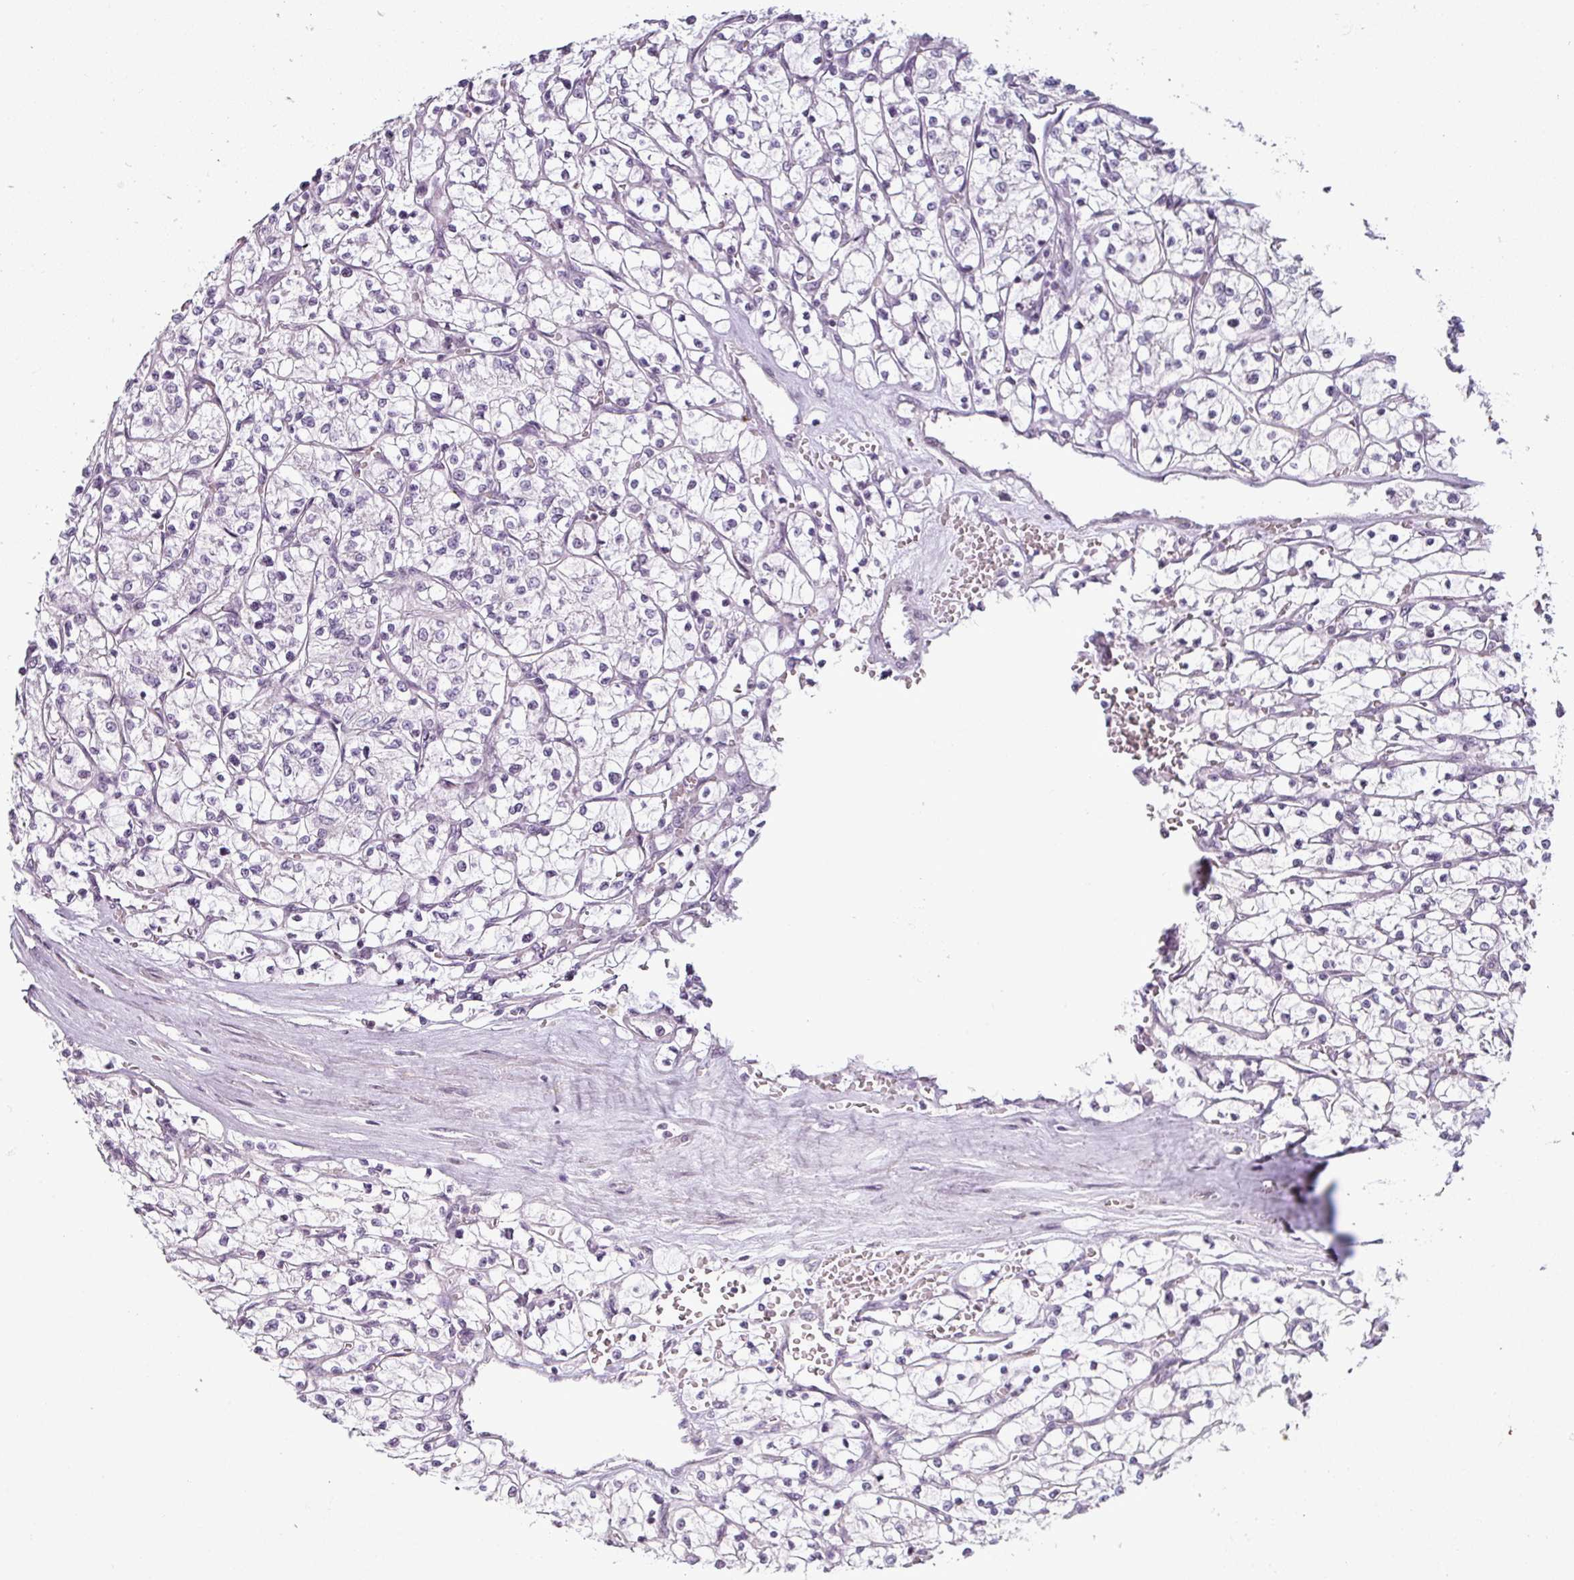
{"staining": {"intensity": "negative", "quantity": "none", "location": "none"}, "tissue": "renal cancer", "cell_type": "Tumor cells", "image_type": "cancer", "snomed": [{"axis": "morphology", "description": "Adenocarcinoma, NOS"}, {"axis": "topography", "description": "Kidney"}], "caption": "IHC of human renal adenocarcinoma demonstrates no expression in tumor cells.", "gene": "OR52D1", "patient": {"sex": "female", "age": 64}}